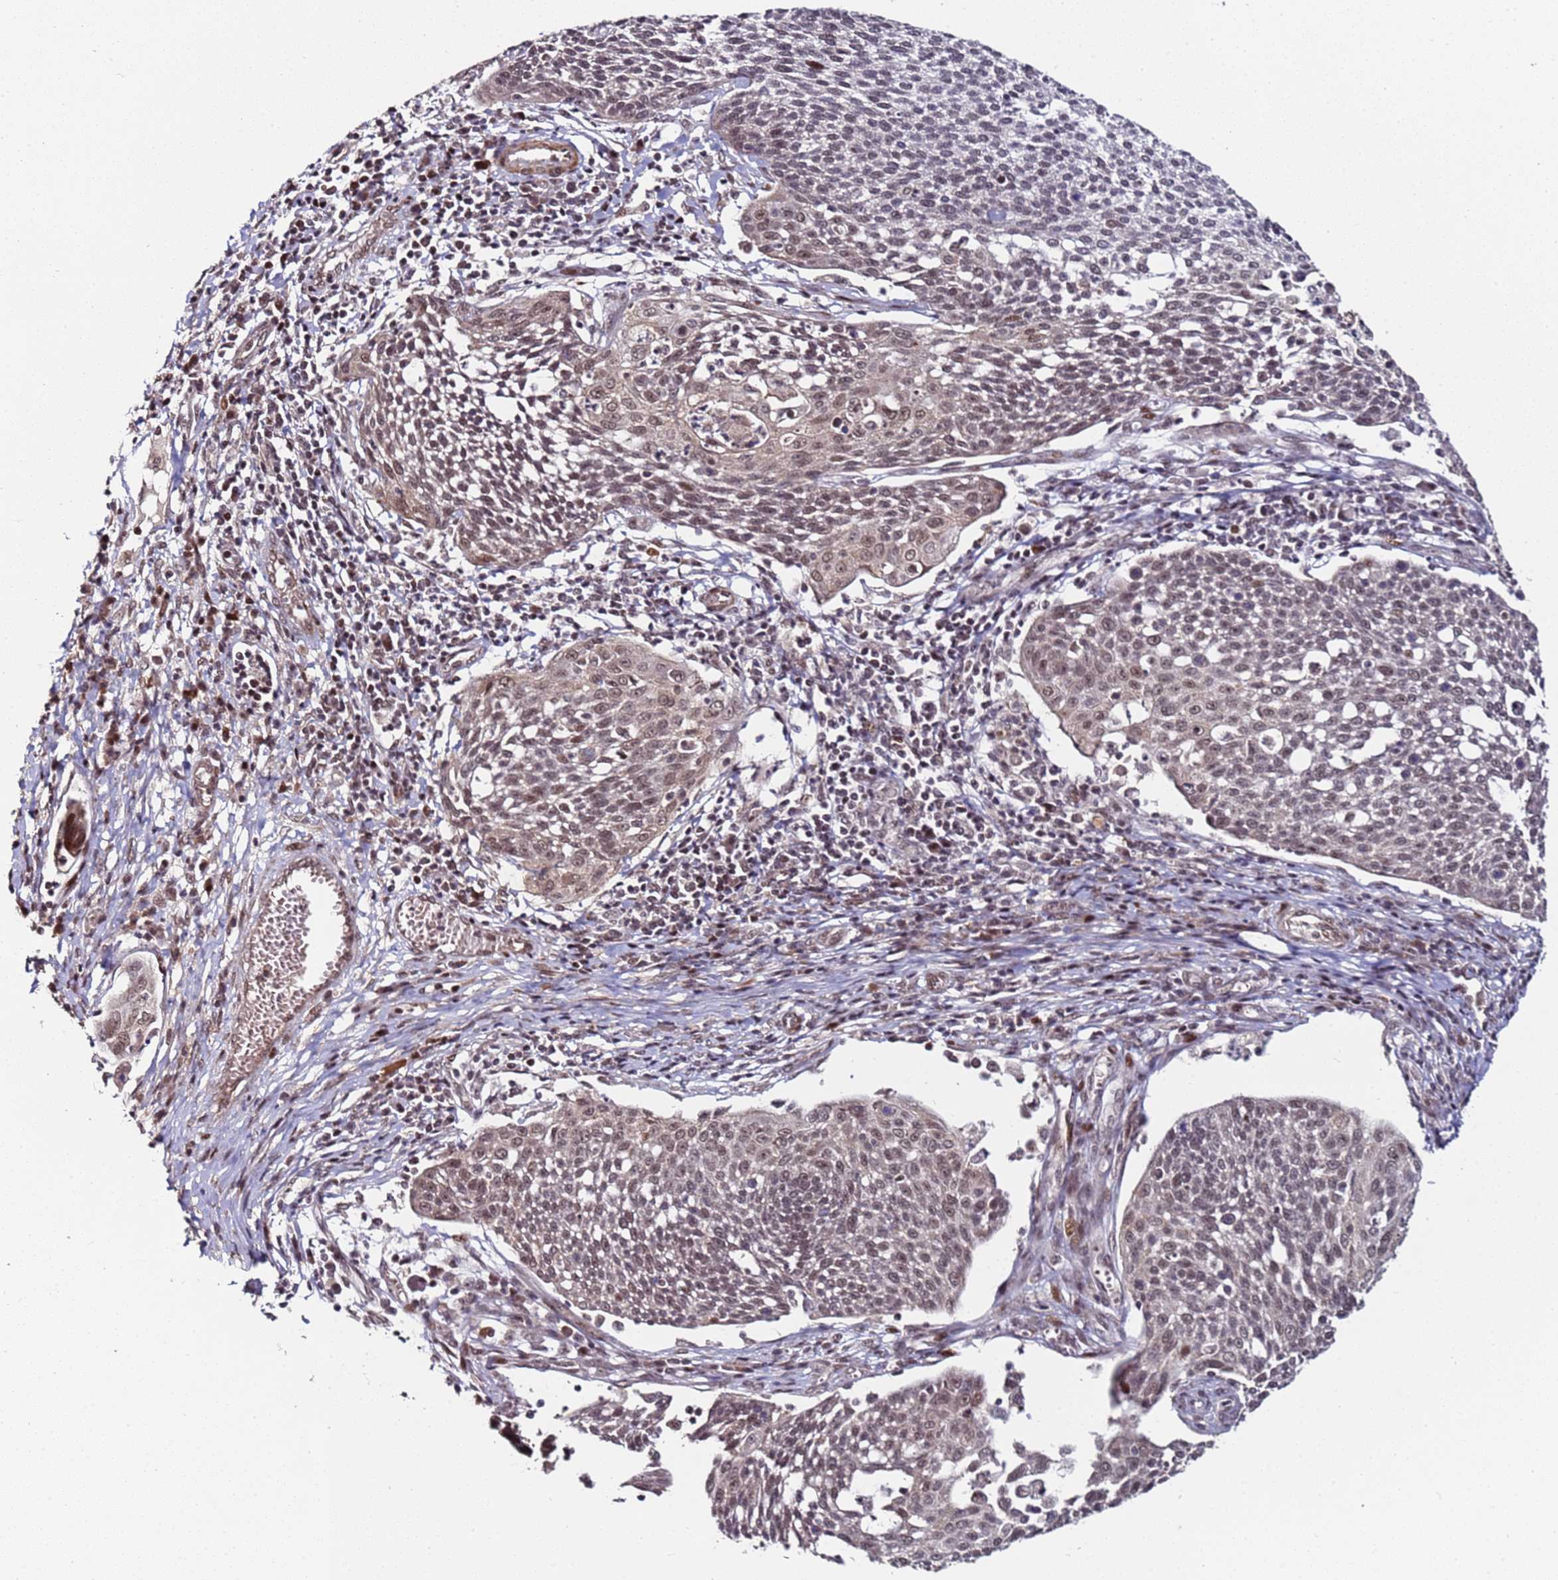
{"staining": {"intensity": "weak", "quantity": "25%-75%", "location": "nuclear"}, "tissue": "cervical cancer", "cell_type": "Tumor cells", "image_type": "cancer", "snomed": [{"axis": "morphology", "description": "Squamous cell carcinoma, NOS"}, {"axis": "topography", "description": "Cervix"}], "caption": "This photomicrograph shows immunohistochemistry staining of human cervical squamous cell carcinoma, with low weak nuclear positivity in approximately 25%-75% of tumor cells.", "gene": "PPM1H", "patient": {"sex": "female", "age": 34}}